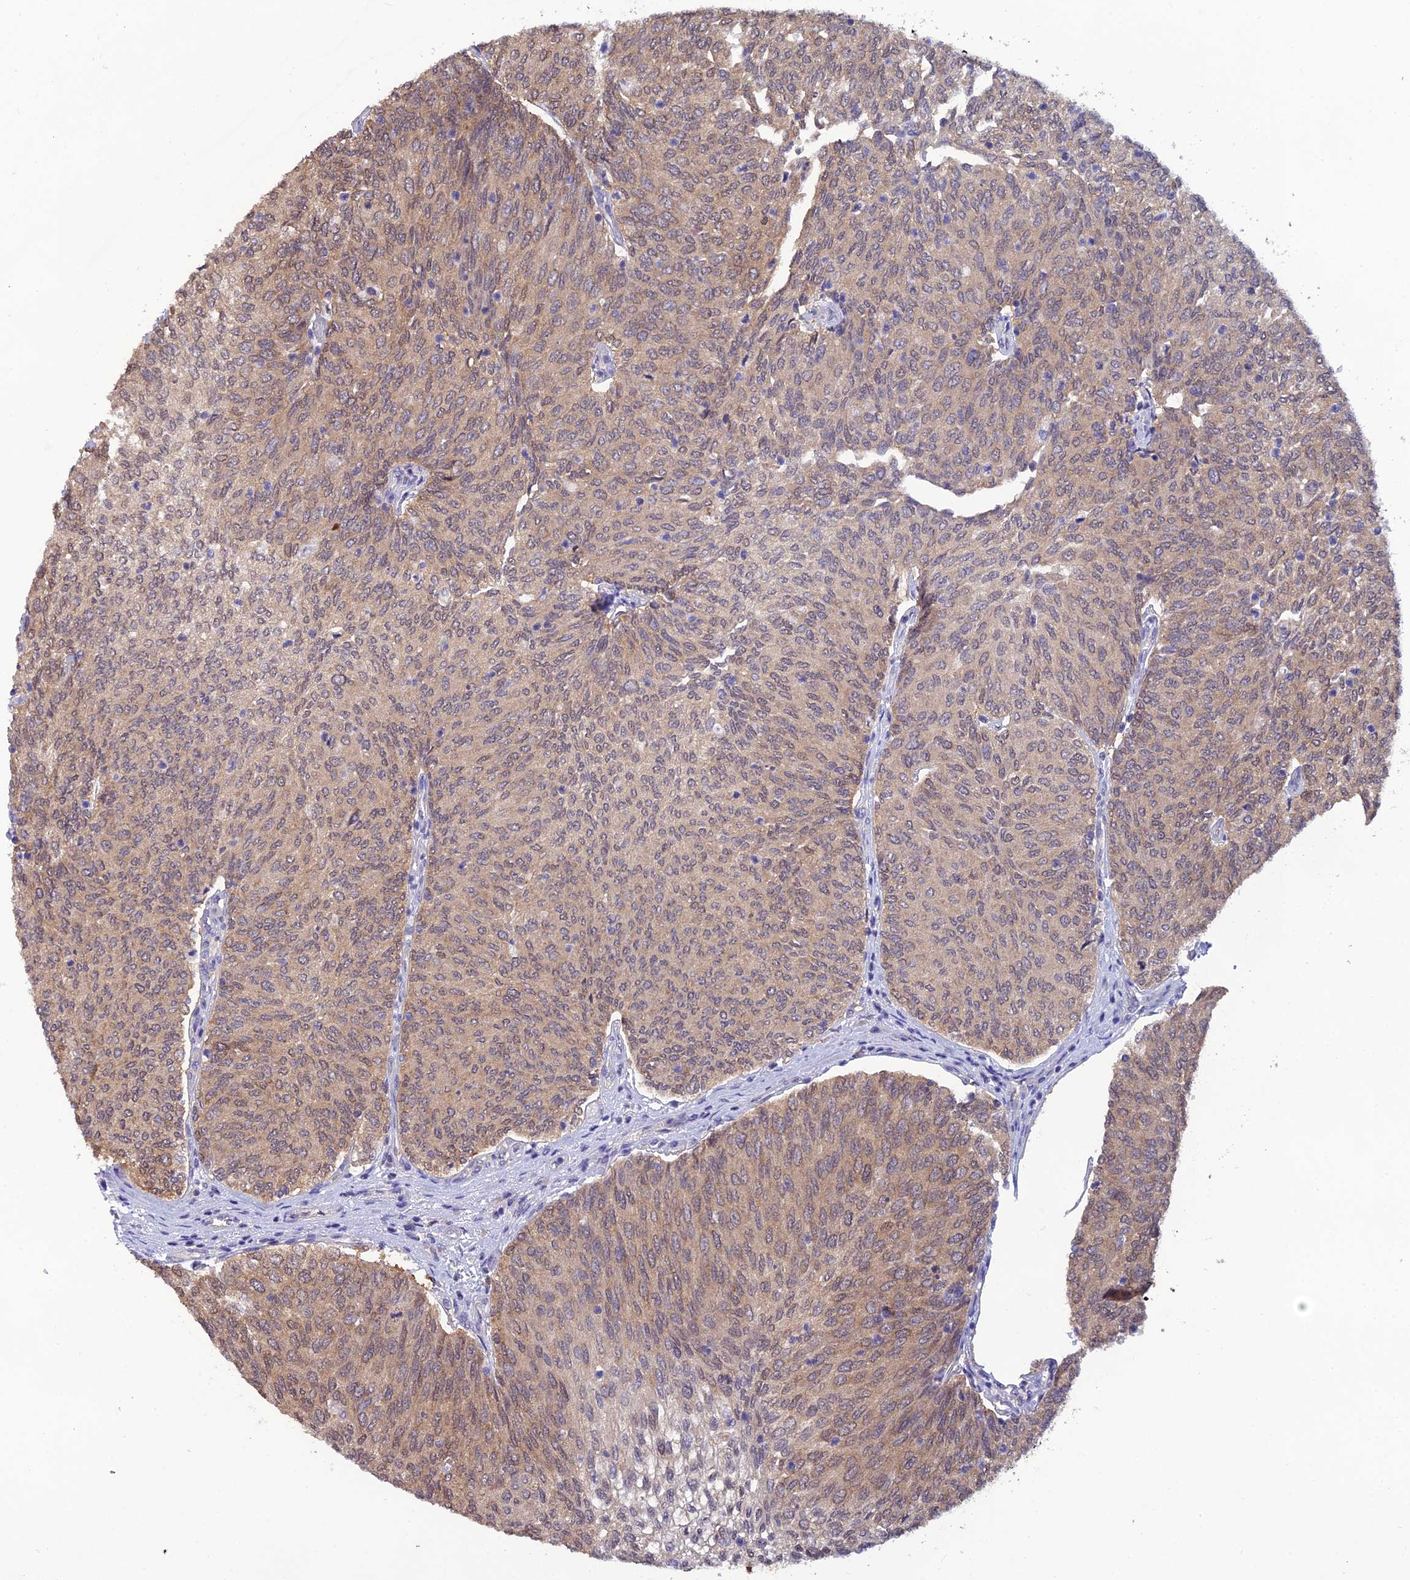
{"staining": {"intensity": "strong", "quantity": "25%-75%", "location": "cytoplasmic/membranous,nuclear"}, "tissue": "urothelial cancer", "cell_type": "Tumor cells", "image_type": "cancer", "snomed": [{"axis": "morphology", "description": "Urothelial carcinoma, High grade"}, {"axis": "topography", "description": "Urinary bladder"}], "caption": "Approximately 25%-75% of tumor cells in human urothelial carcinoma (high-grade) show strong cytoplasmic/membranous and nuclear protein positivity as visualized by brown immunohistochemical staining.", "gene": "HINT1", "patient": {"sex": "female", "age": 79}}